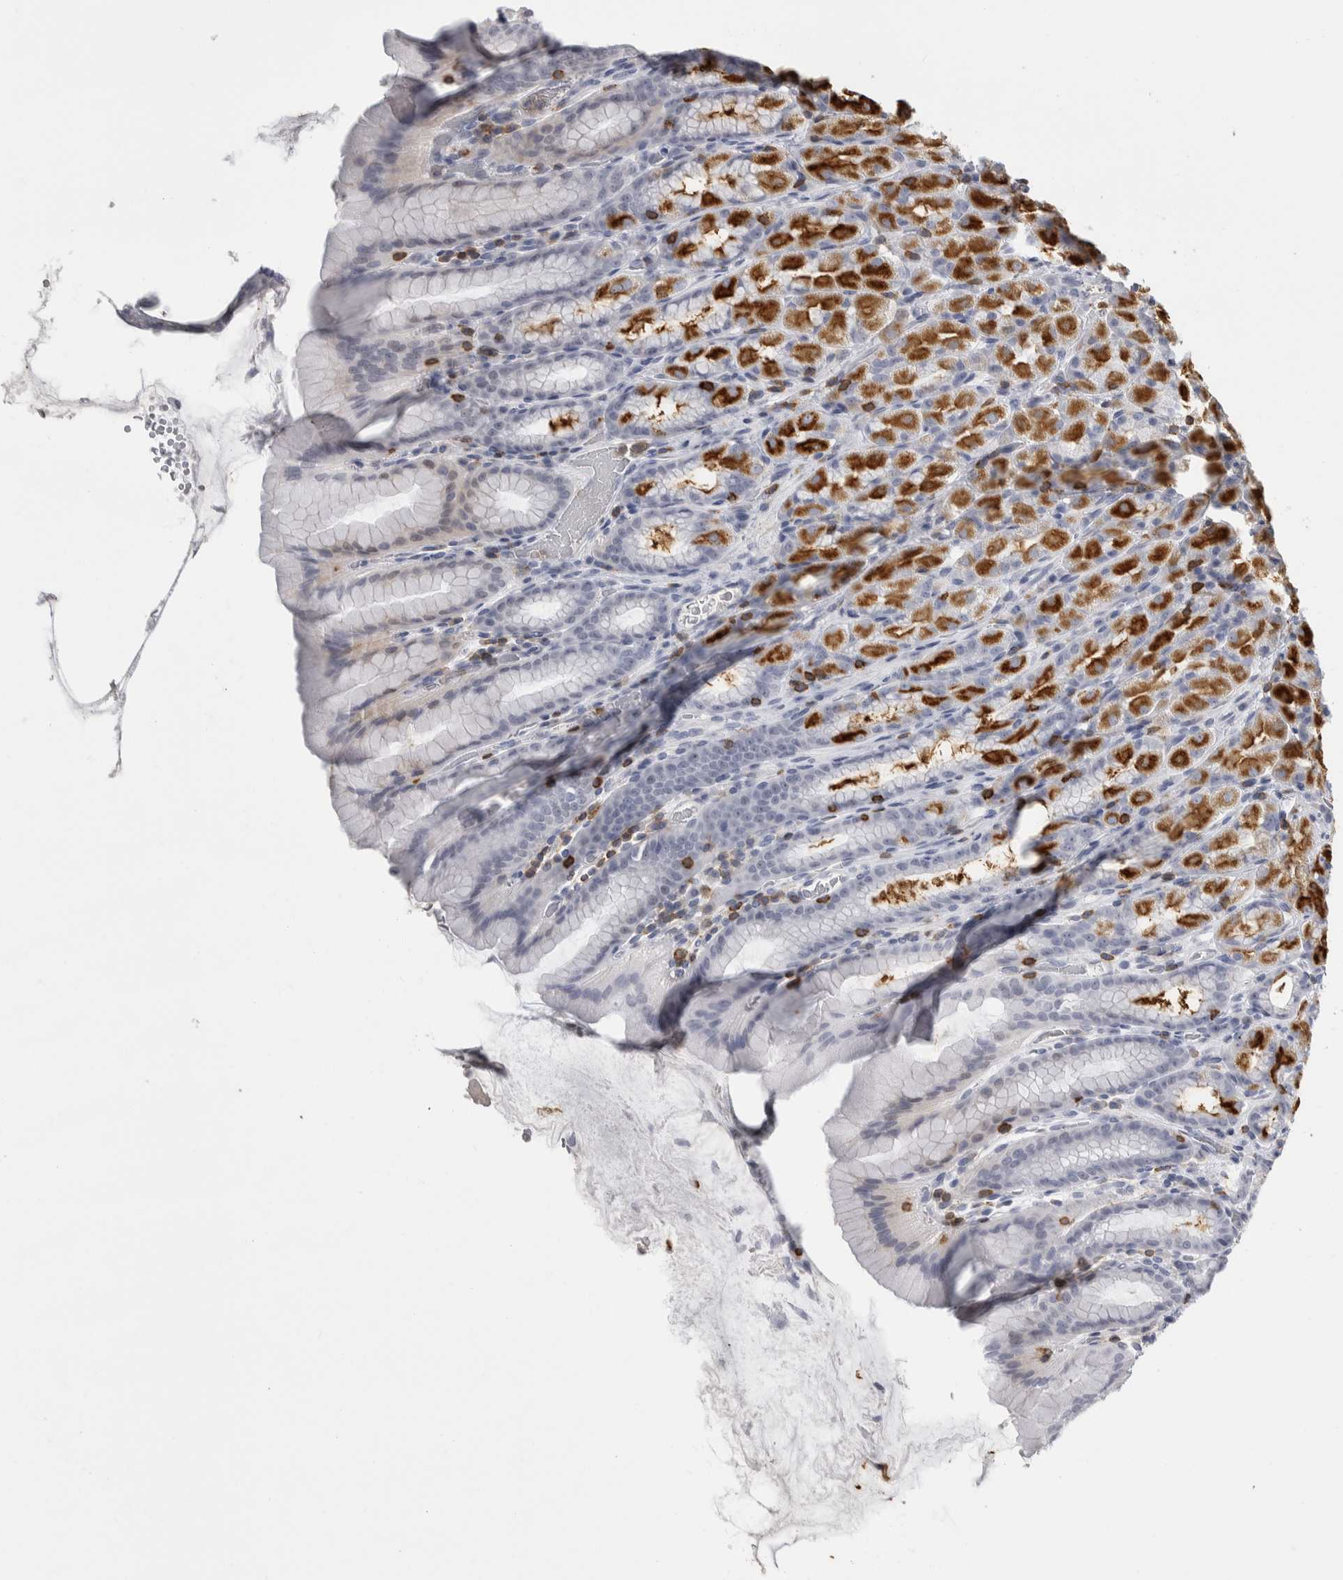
{"staining": {"intensity": "moderate", "quantity": "25%-75%", "location": "cytoplasmic/membranous"}, "tissue": "stomach", "cell_type": "Glandular cells", "image_type": "normal", "snomed": [{"axis": "morphology", "description": "Normal tissue, NOS"}, {"axis": "topography", "description": "Stomach, upper"}], "caption": "Brown immunohistochemical staining in unremarkable stomach demonstrates moderate cytoplasmic/membranous positivity in about 25%-75% of glandular cells.", "gene": "CEP295NL", "patient": {"sex": "male", "age": 68}}